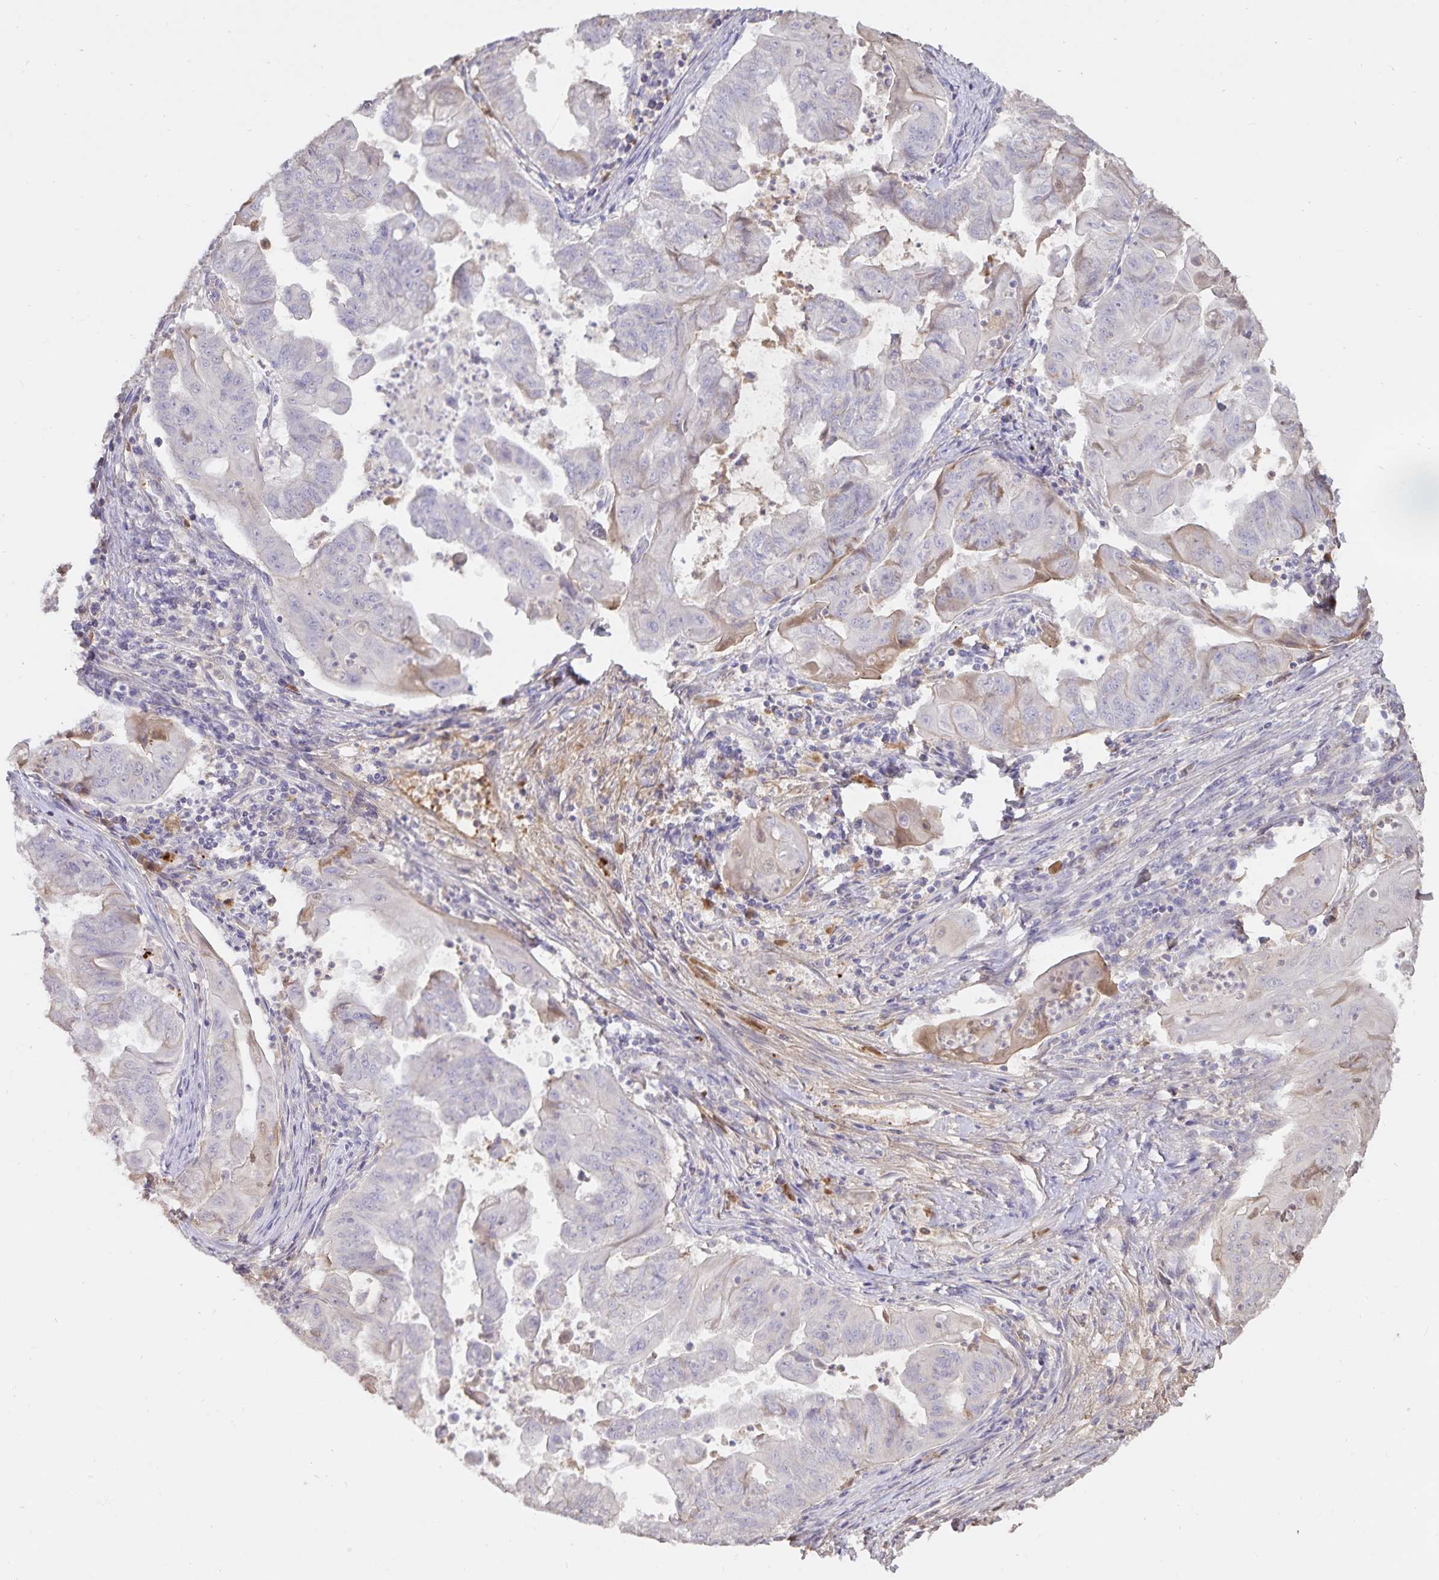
{"staining": {"intensity": "negative", "quantity": "none", "location": "none"}, "tissue": "stomach cancer", "cell_type": "Tumor cells", "image_type": "cancer", "snomed": [{"axis": "morphology", "description": "Adenocarcinoma, NOS"}, {"axis": "topography", "description": "Stomach, upper"}], "caption": "Histopathology image shows no significant protein expression in tumor cells of stomach cancer (adenocarcinoma).", "gene": "FGG", "patient": {"sex": "male", "age": 80}}